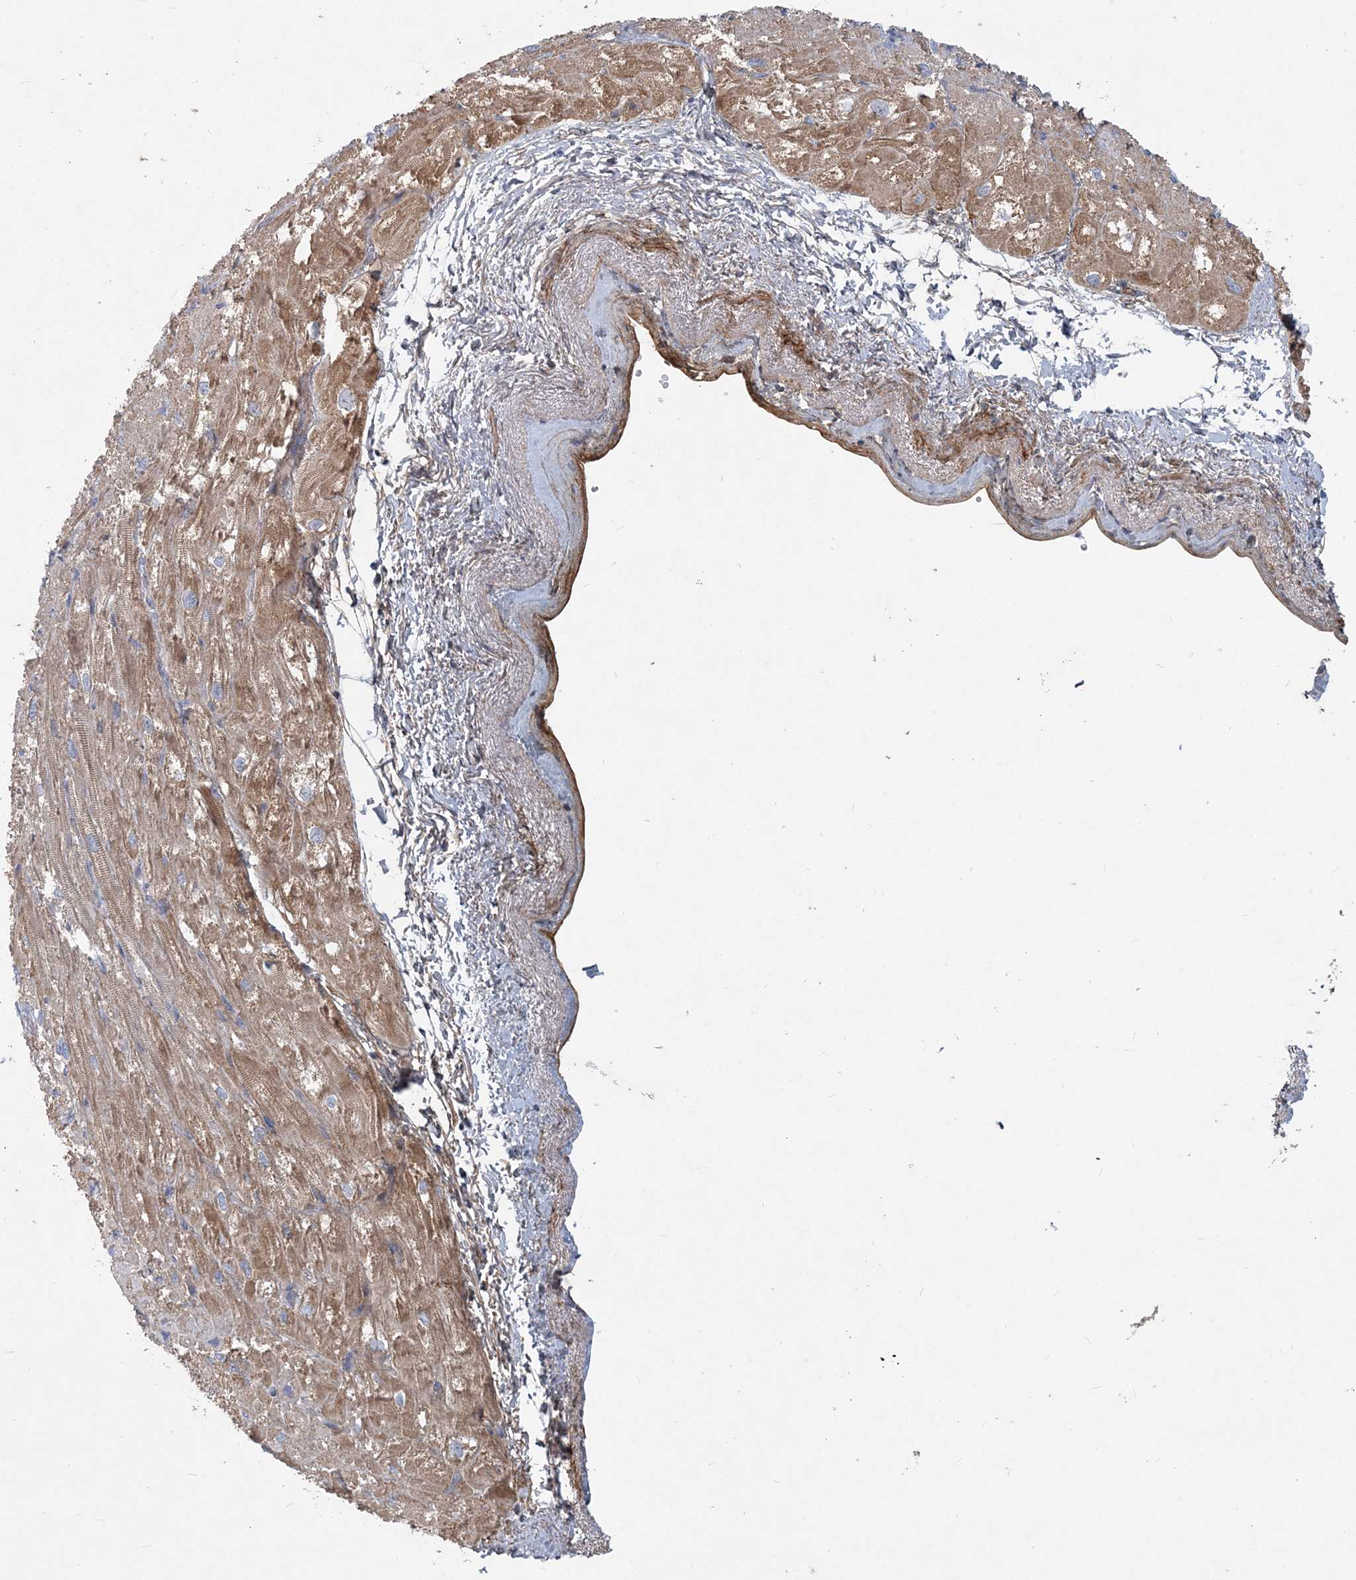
{"staining": {"intensity": "moderate", "quantity": ">75%", "location": "cytoplasmic/membranous"}, "tissue": "heart muscle", "cell_type": "Cardiomyocytes", "image_type": "normal", "snomed": [{"axis": "morphology", "description": "Normal tissue, NOS"}, {"axis": "topography", "description": "Heart"}], "caption": "Immunohistochemical staining of unremarkable human heart muscle displays >75% levels of moderate cytoplasmic/membranous protein positivity in approximately >75% of cardiomyocytes. Nuclei are stained in blue.", "gene": "GMPPA", "patient": {"sex": "male", "age": 50}}